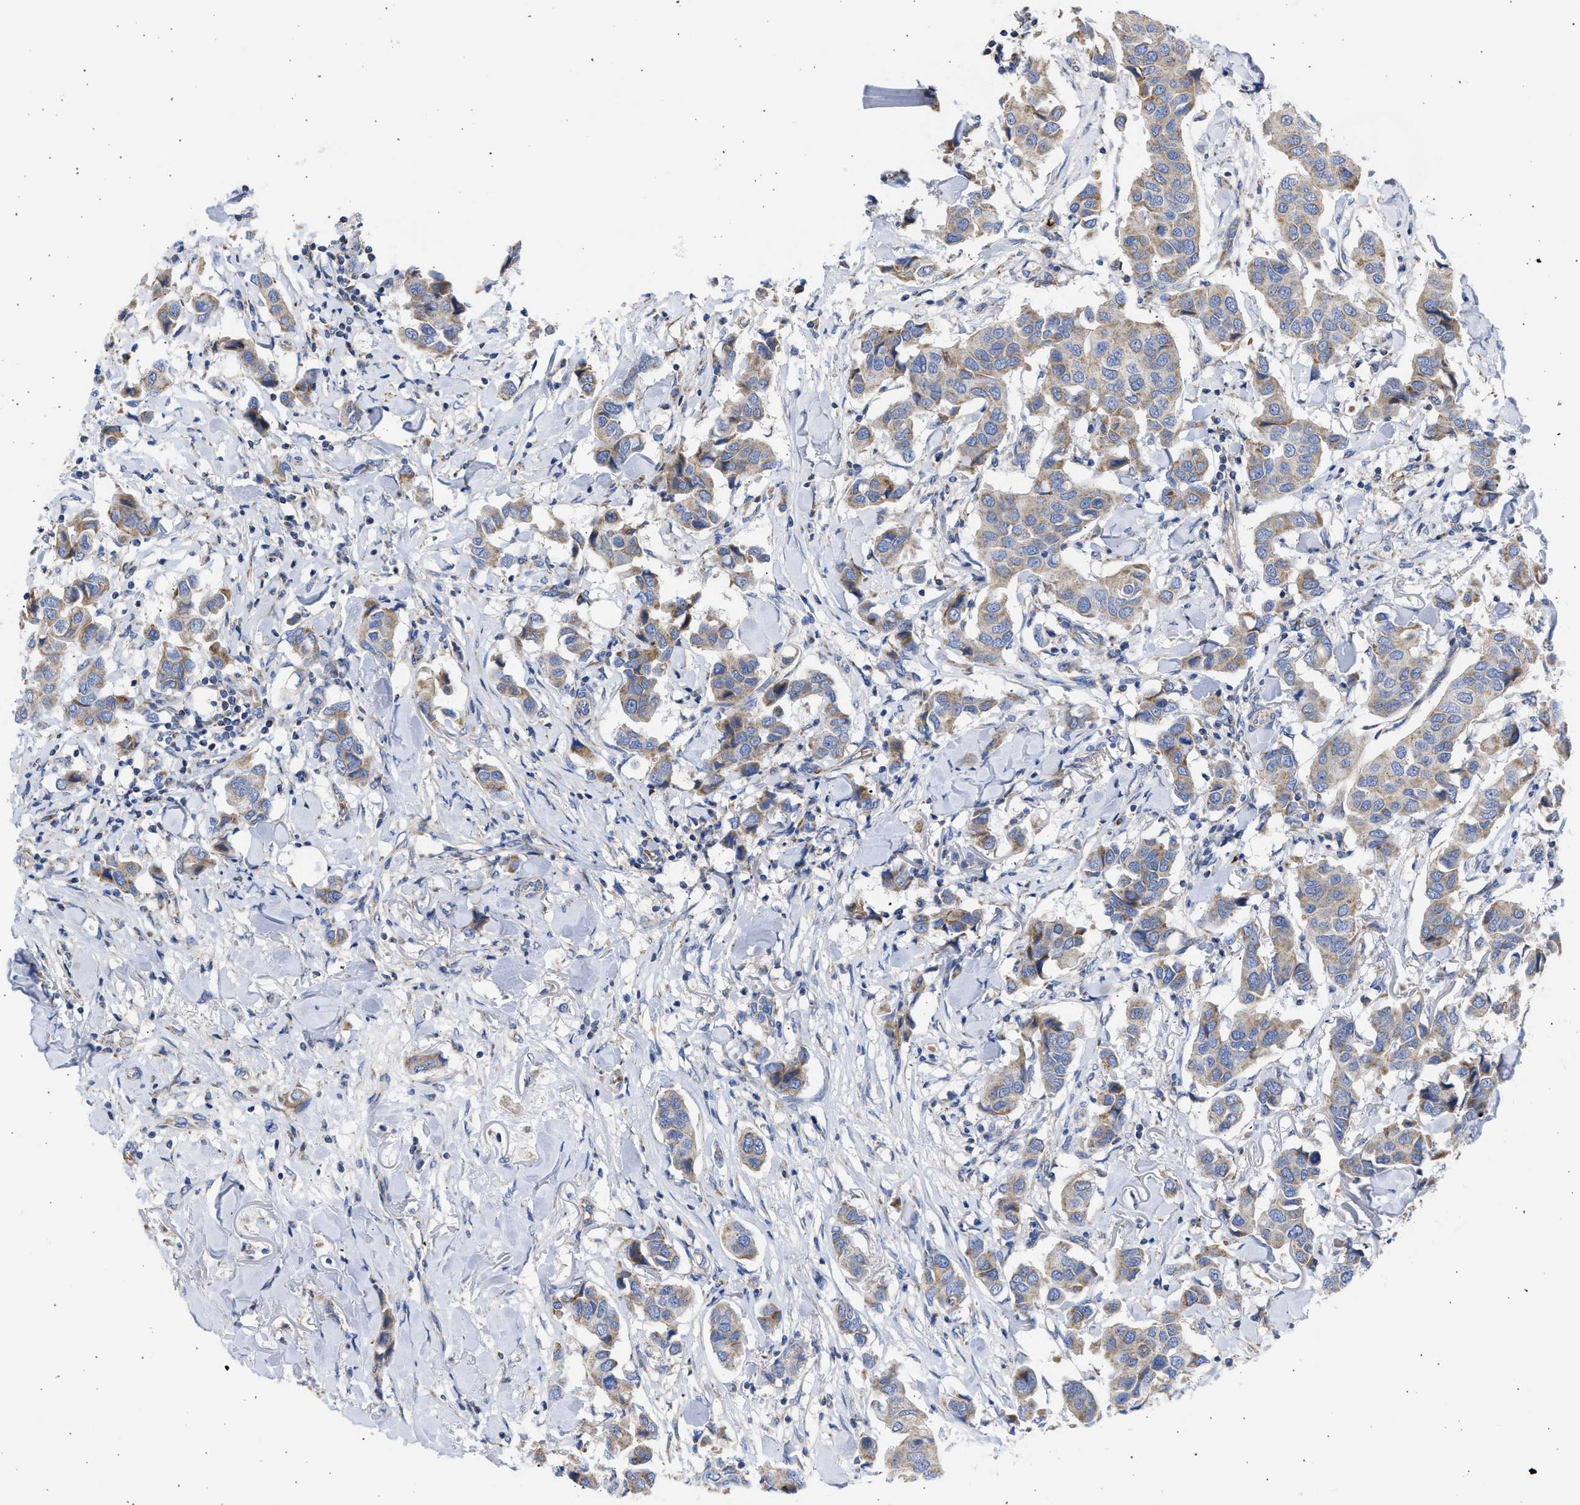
{"staining": {"intensity": "moderate", "quantity": "25%-75%", "location": "cytoplasmic/membranous"}, "tissue": "breast cancer", "cell_type": "Tumor cells", "image_type": "cancer", "snomed": [{"axis": "morphology", "description": "Duct carcinoma"}, {"axis": "topography", "description": "Breast"}], "caption": "Breast cancer (intraductal carcinoma) stained for a protein (brown) reveals moderate cytoplasmic/membranous positive staining in about 25%-75% of tumor cells.", "gene": "BTG3", "patient": {"sex": "female", "age": 80}}